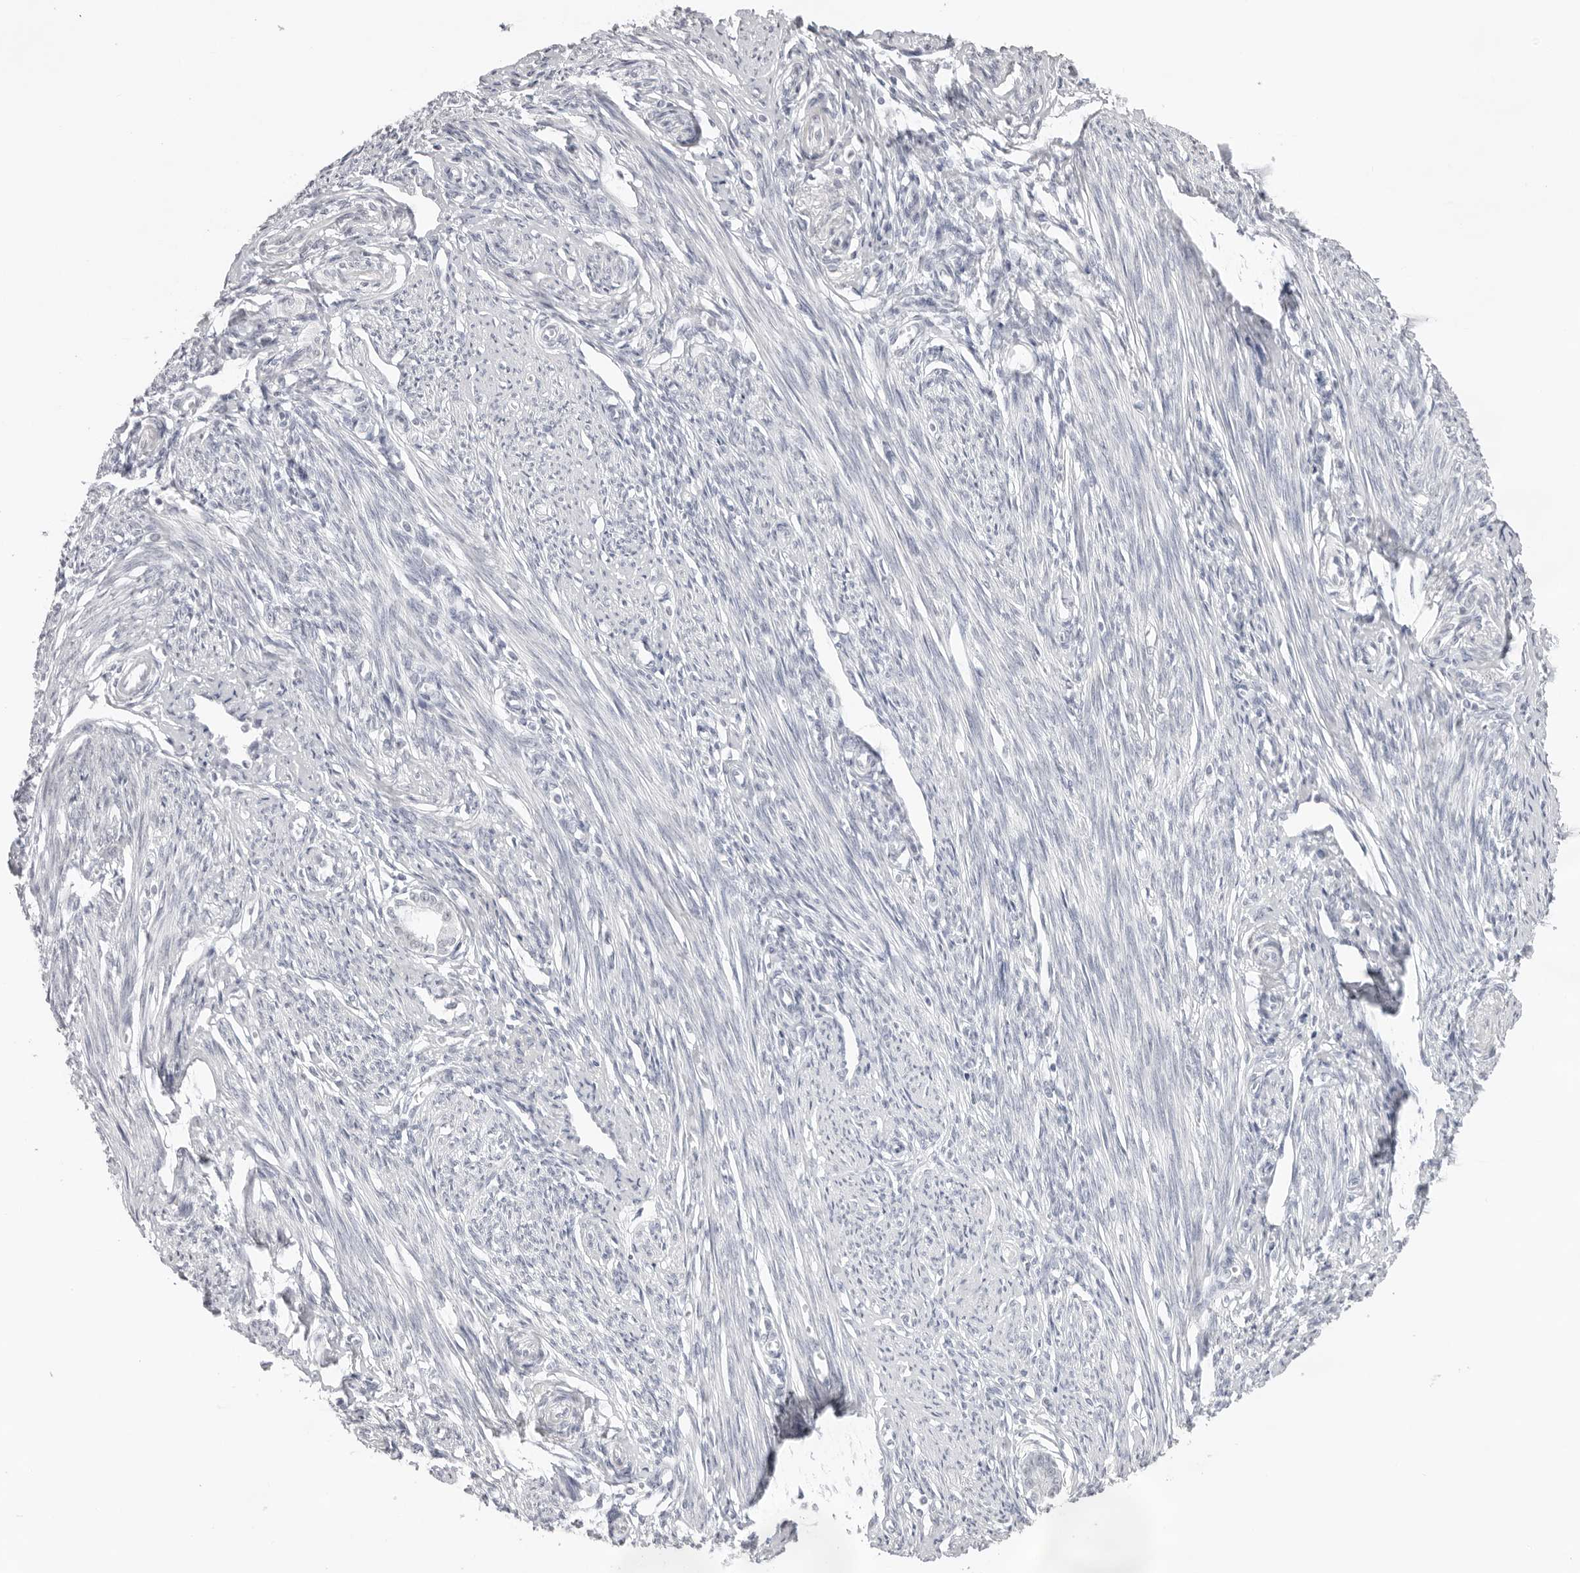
{"staining": {"intensity": "negative", "quantity": "none", "location": "none"}, "tissue": "endometrium", "cell_type": "Cells in endometrial stroma", "image_type": "normal", "snomed": [{"axis": "morphology", "description": "Normal tissue, NOS"}, {"axis": "topography", "description": "Endometrium"}], "caption": "Immunohistochemical staining of normal endometrium demonstrates no significant positivity in cells in endometrial stroma.", "gene": "KLK12", "patient": {"sex": "female", "age": 56}}